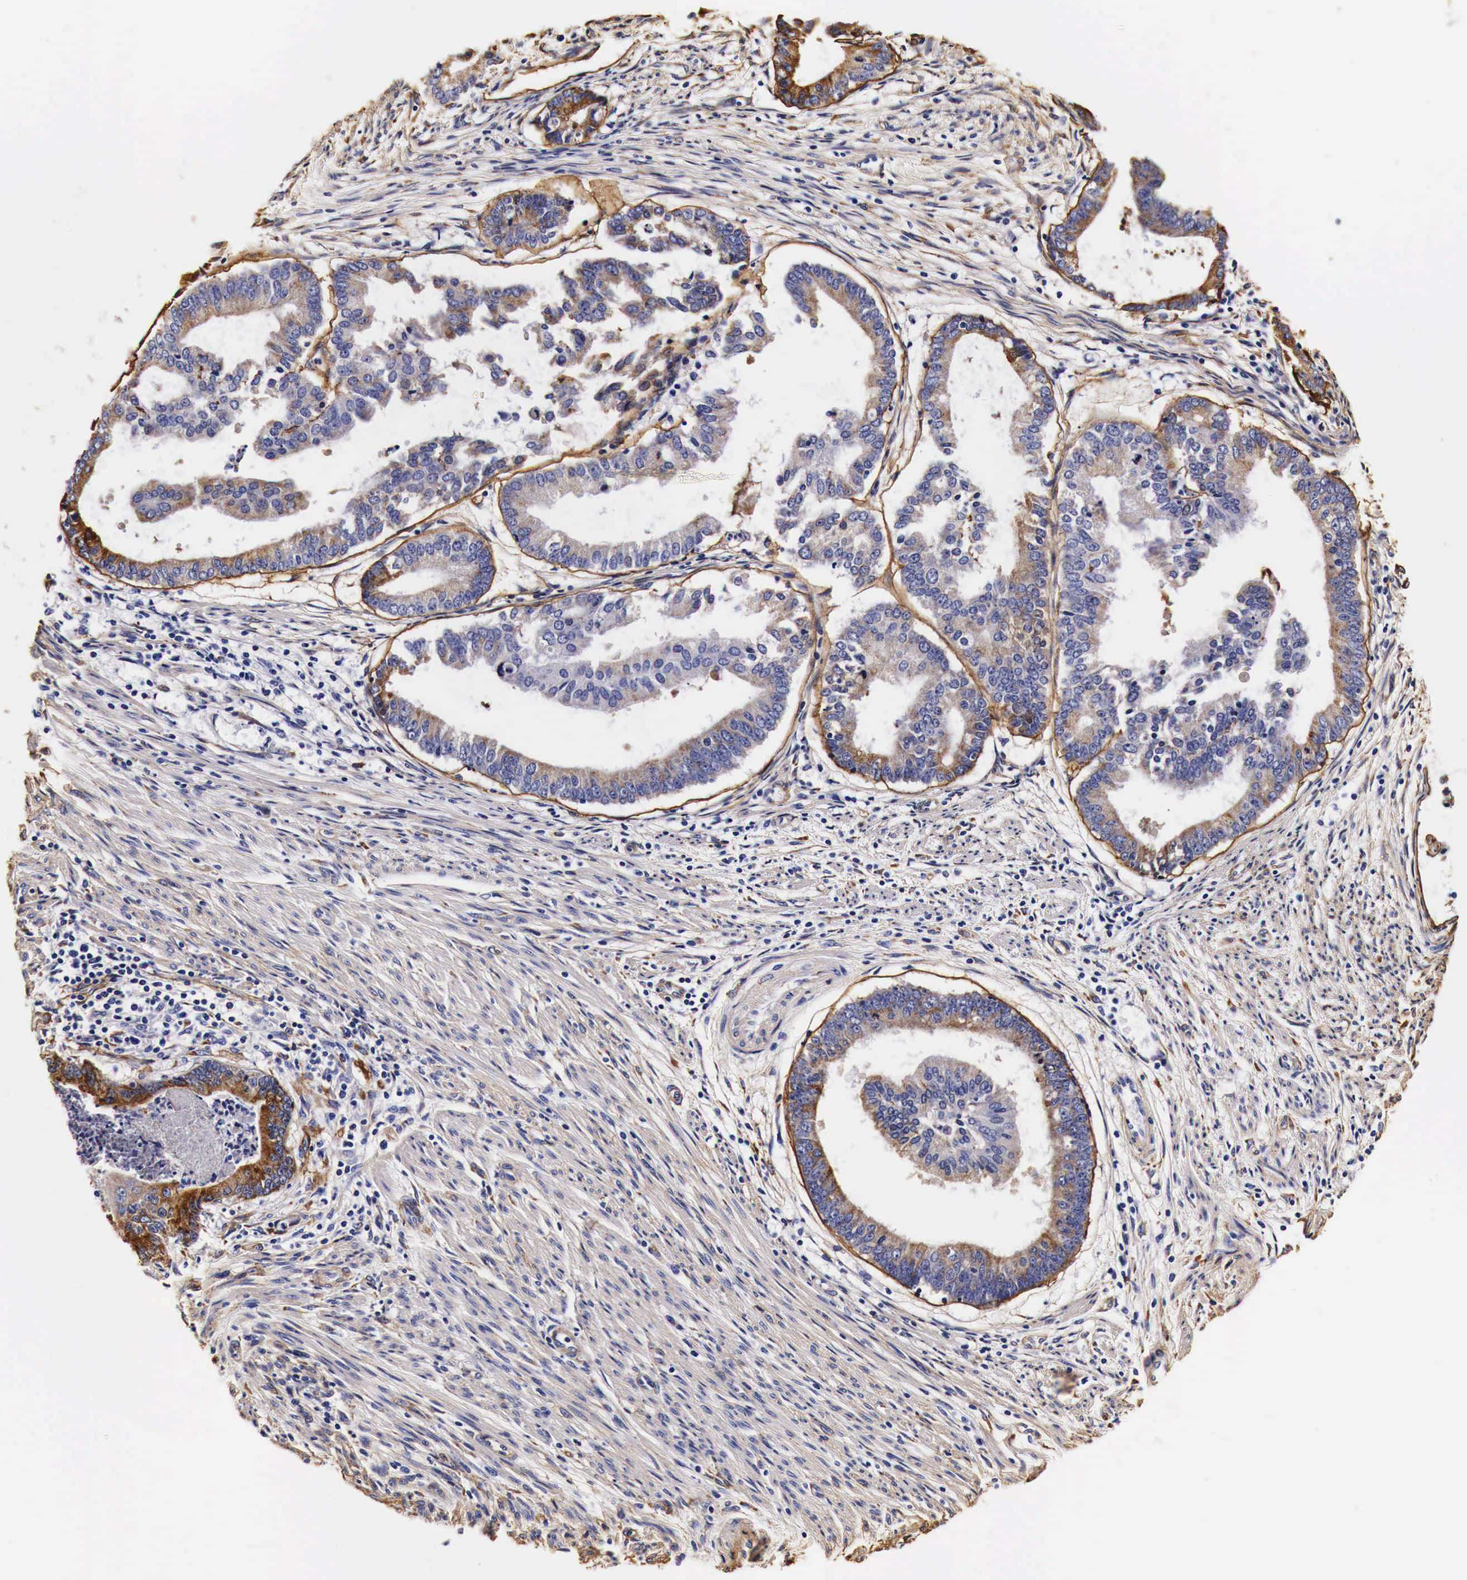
{"staining": {"intensity": "moderate", "quantity": "25%-75%", "location": "cytoplasmic/membranous"}, "tissue": "endometrial cancer", "cell_type": "Tumor cells", "image_type": "cancer", "snomed": [{"axis": "morphology", "description": "Adenocarcinoma, NOS"}, {"axis": "topography", "description": "Endometrium"}], "caption": "A micrograph of human endometrial cancer (adenocarcinoma) stained for a protein reveals moderate cytoplasmic/membranous brown staining in tumor cells. The protein of interest is shown in brown color, while the nuclei are stained blue.", "gene": "LAMB2", "patient": {"sex": "female", "age": 63}}